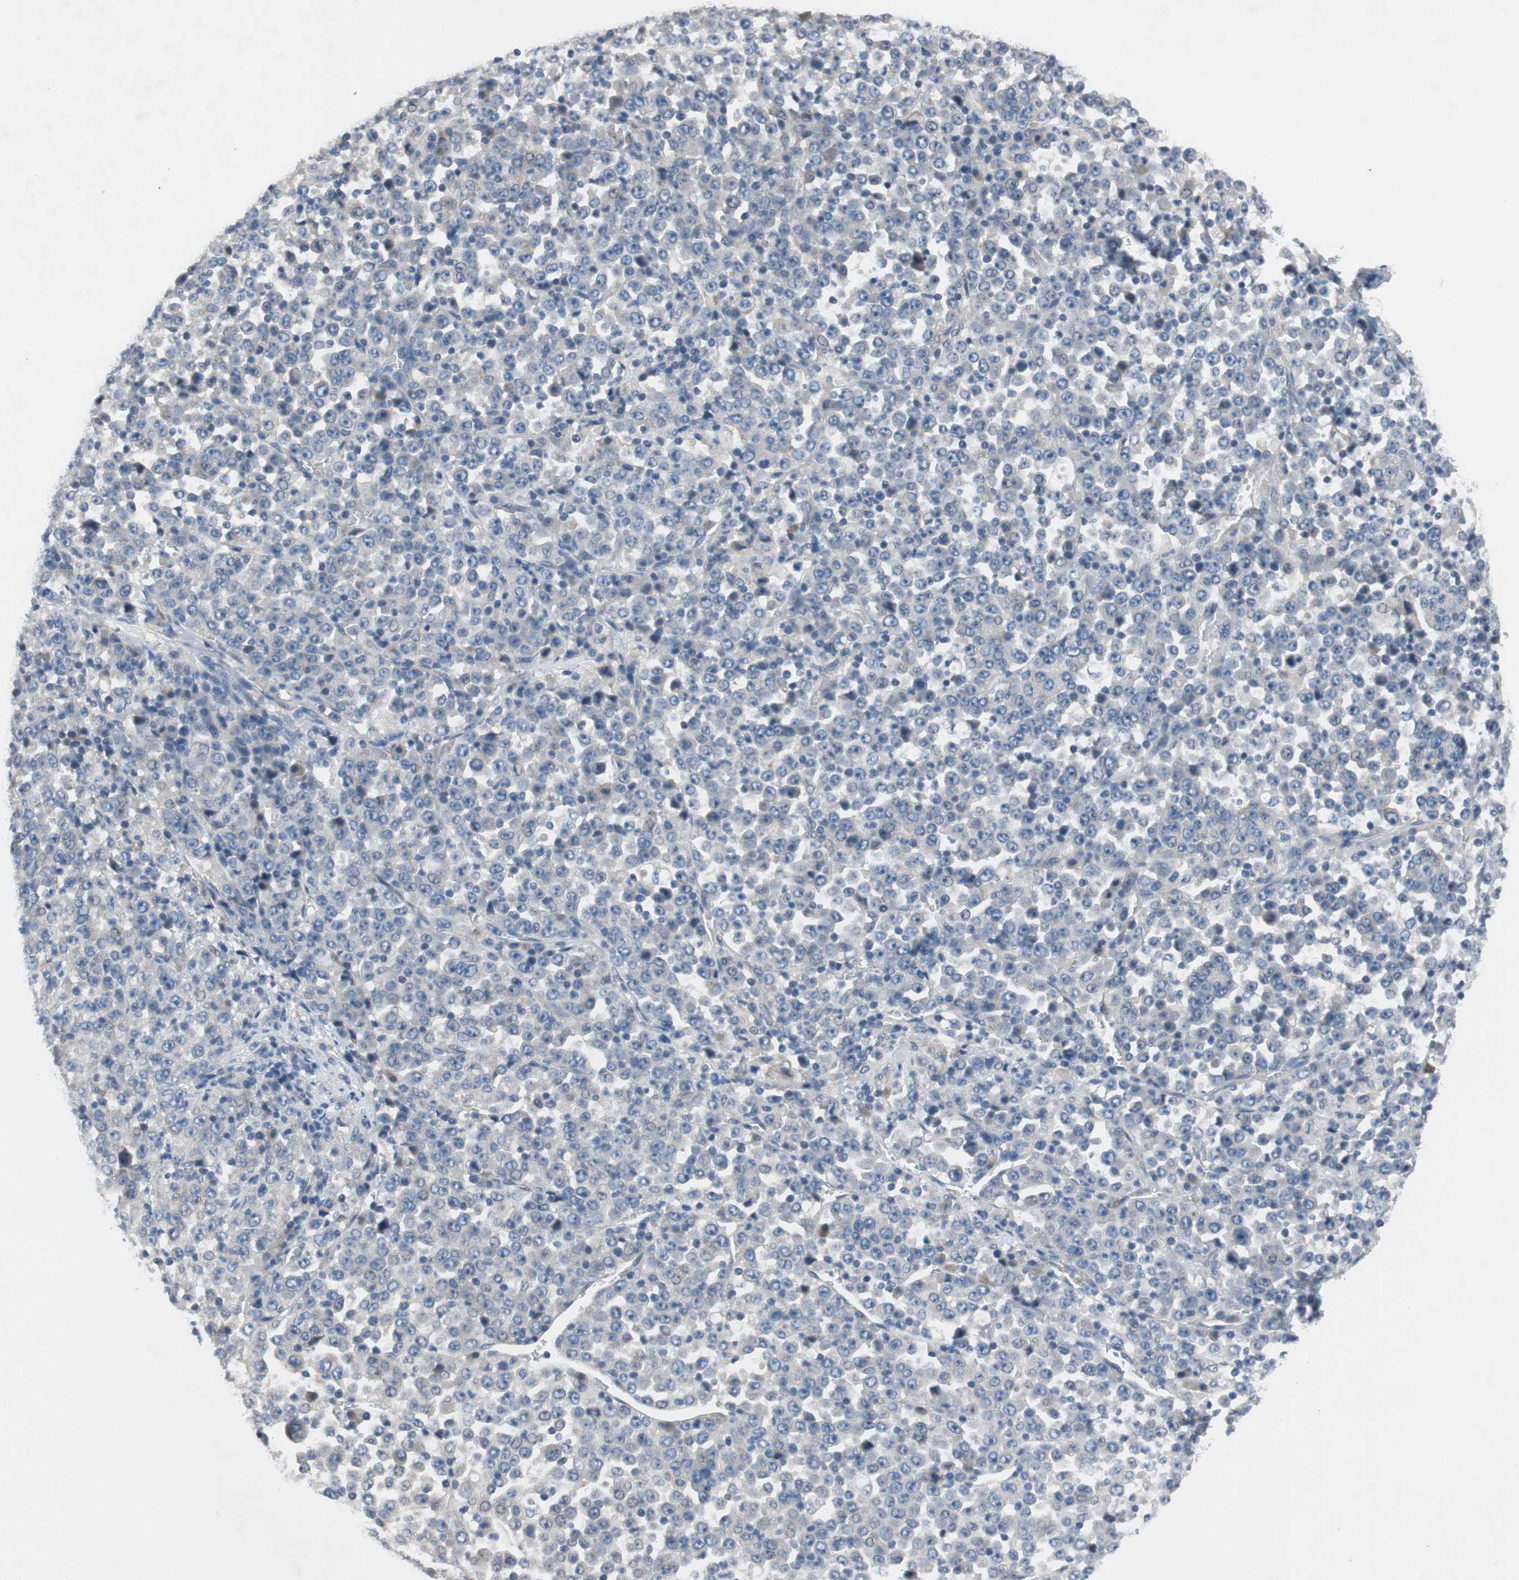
{"staining": {"intensity": "negative", "quantity": "none", "location": "none"}, "tissue": "stomach cancer", "cell_type": "Tumor cells", "image_type": "cancer", "snomed": [{"axis": "morphology", "description": "Normal tissue, NOS"}, {"axis": "morphology", "description": "Adenocarcinoma, NOS"}, {"axis": "topography", "description": "Stomach, upper"}, {"axis": "topography", "description": "Stomach"}], "caption": "Stomach adenocarcinoma was stained to show a protein in brown. There is no significant expression in tumor cells.", "gene": "TACR3", "patient": {"sex": "male", "age": 59}}